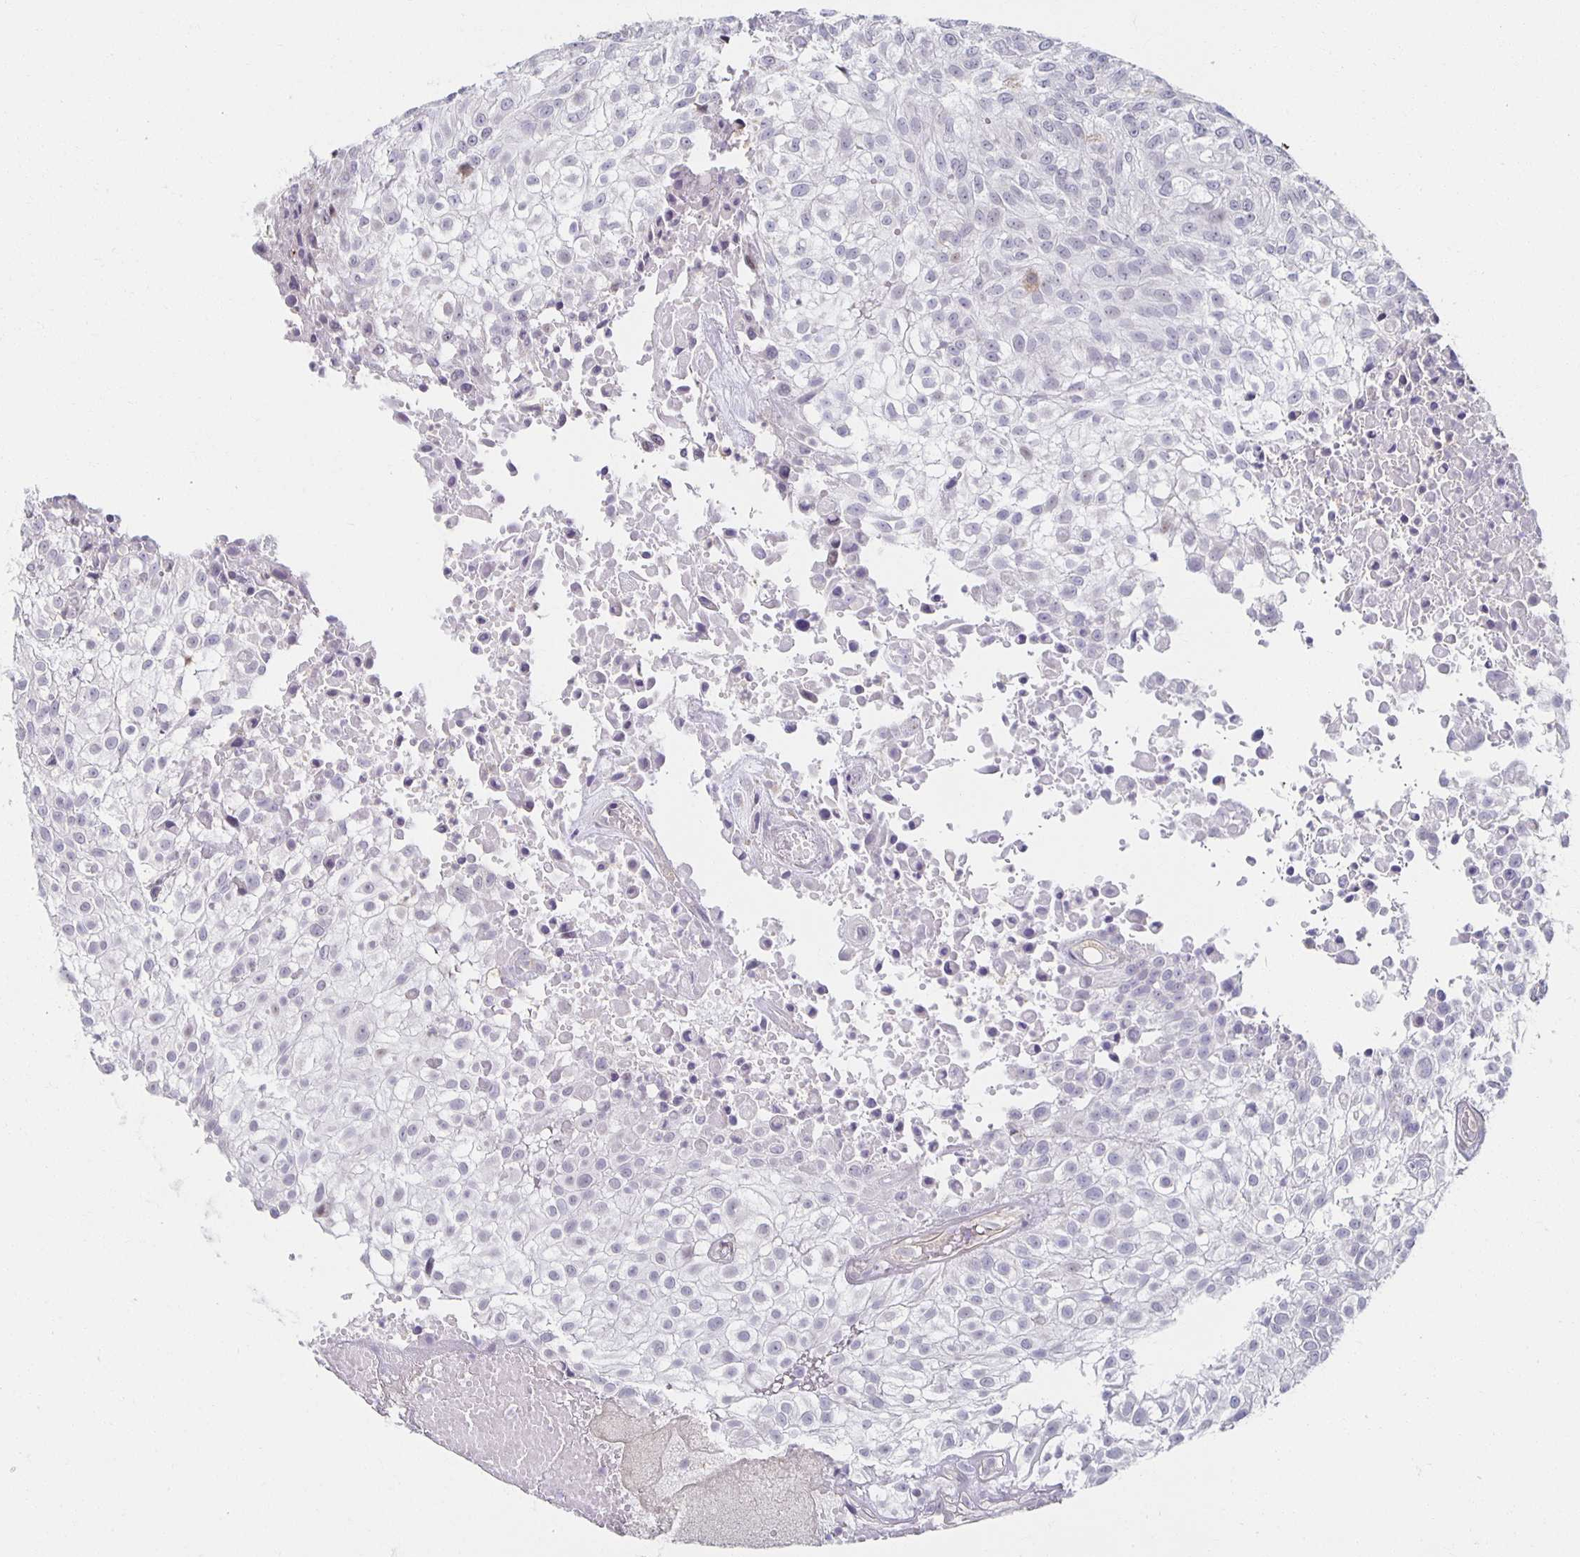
{"staining": {"intensity": "negative", "quantity": "none", "location": "none"}, "tissue": "urothelial cancer", "cell_type": "Tumor cells", "image_type": "cancer", "snomed": [{"axis": "morphology", "description": "Urothelial carcinoma, High grade"}, {"axis": "topography", "description": "Urinary bladder"}], "caption": "High-grade urothelial carcinoma stained for a protein using immunohistochemistry reveals no staining tumor cells.", "gene": "ZNF692", "patient": {"sex": "male", "age": 56}}